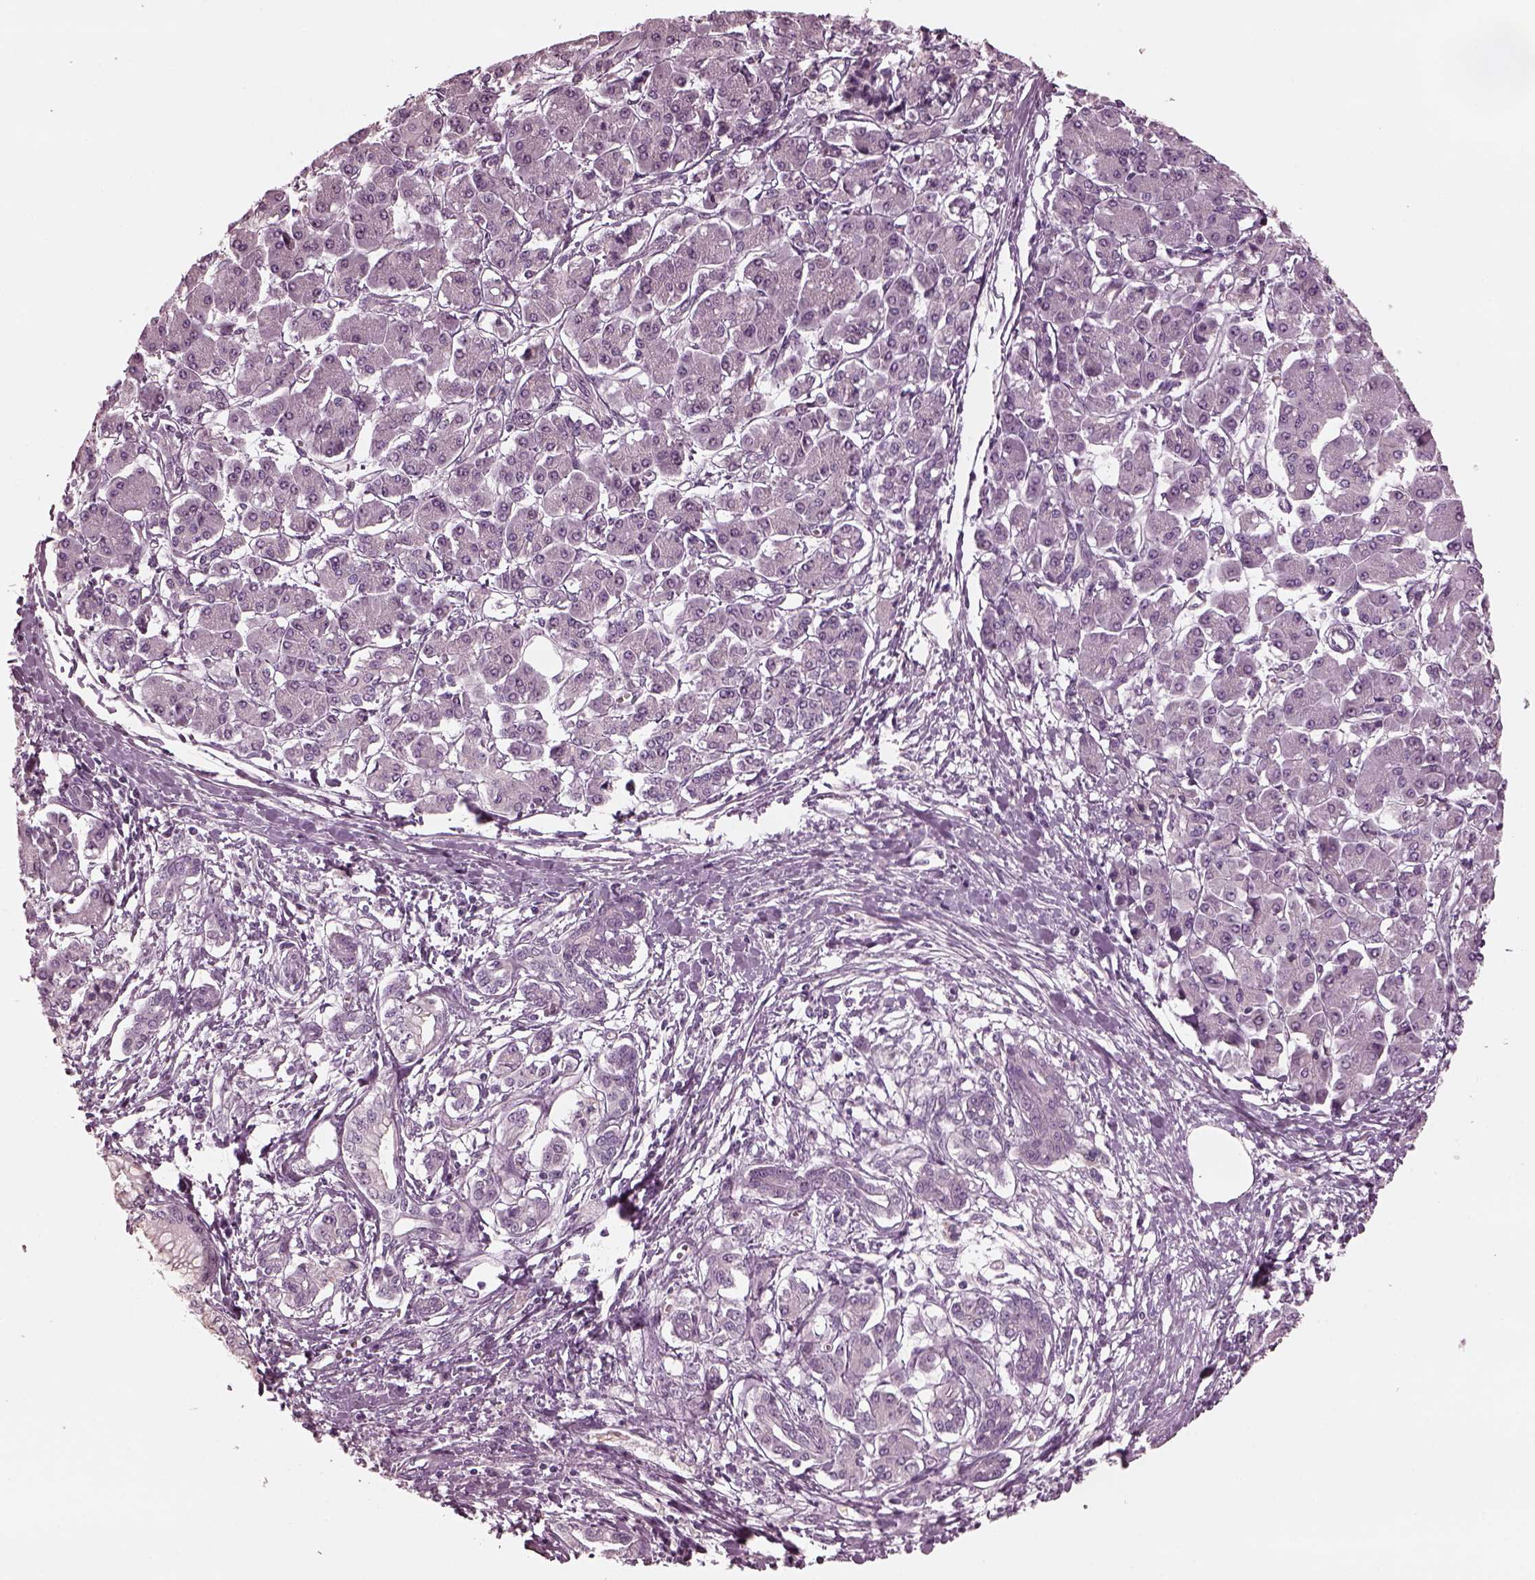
{"staining": {"intensity": "negative", "quantity": "none", "location": "none"}, "tissue": "pancreatic cancer", "cell_type": "Tumor cells", "image_type": "cancer", "snomed": [{"axis": "morphology", "description": "Adenocarcinoma, NOS"}, {"axis": "topography", "description": "Pancreas"}], "caption": "A histopathology image of human pancreatic adenocarcinoma is negative for staining in tumor cells.", "gene": "KIF6", "patient": {"sex": "female", "age": 68}}